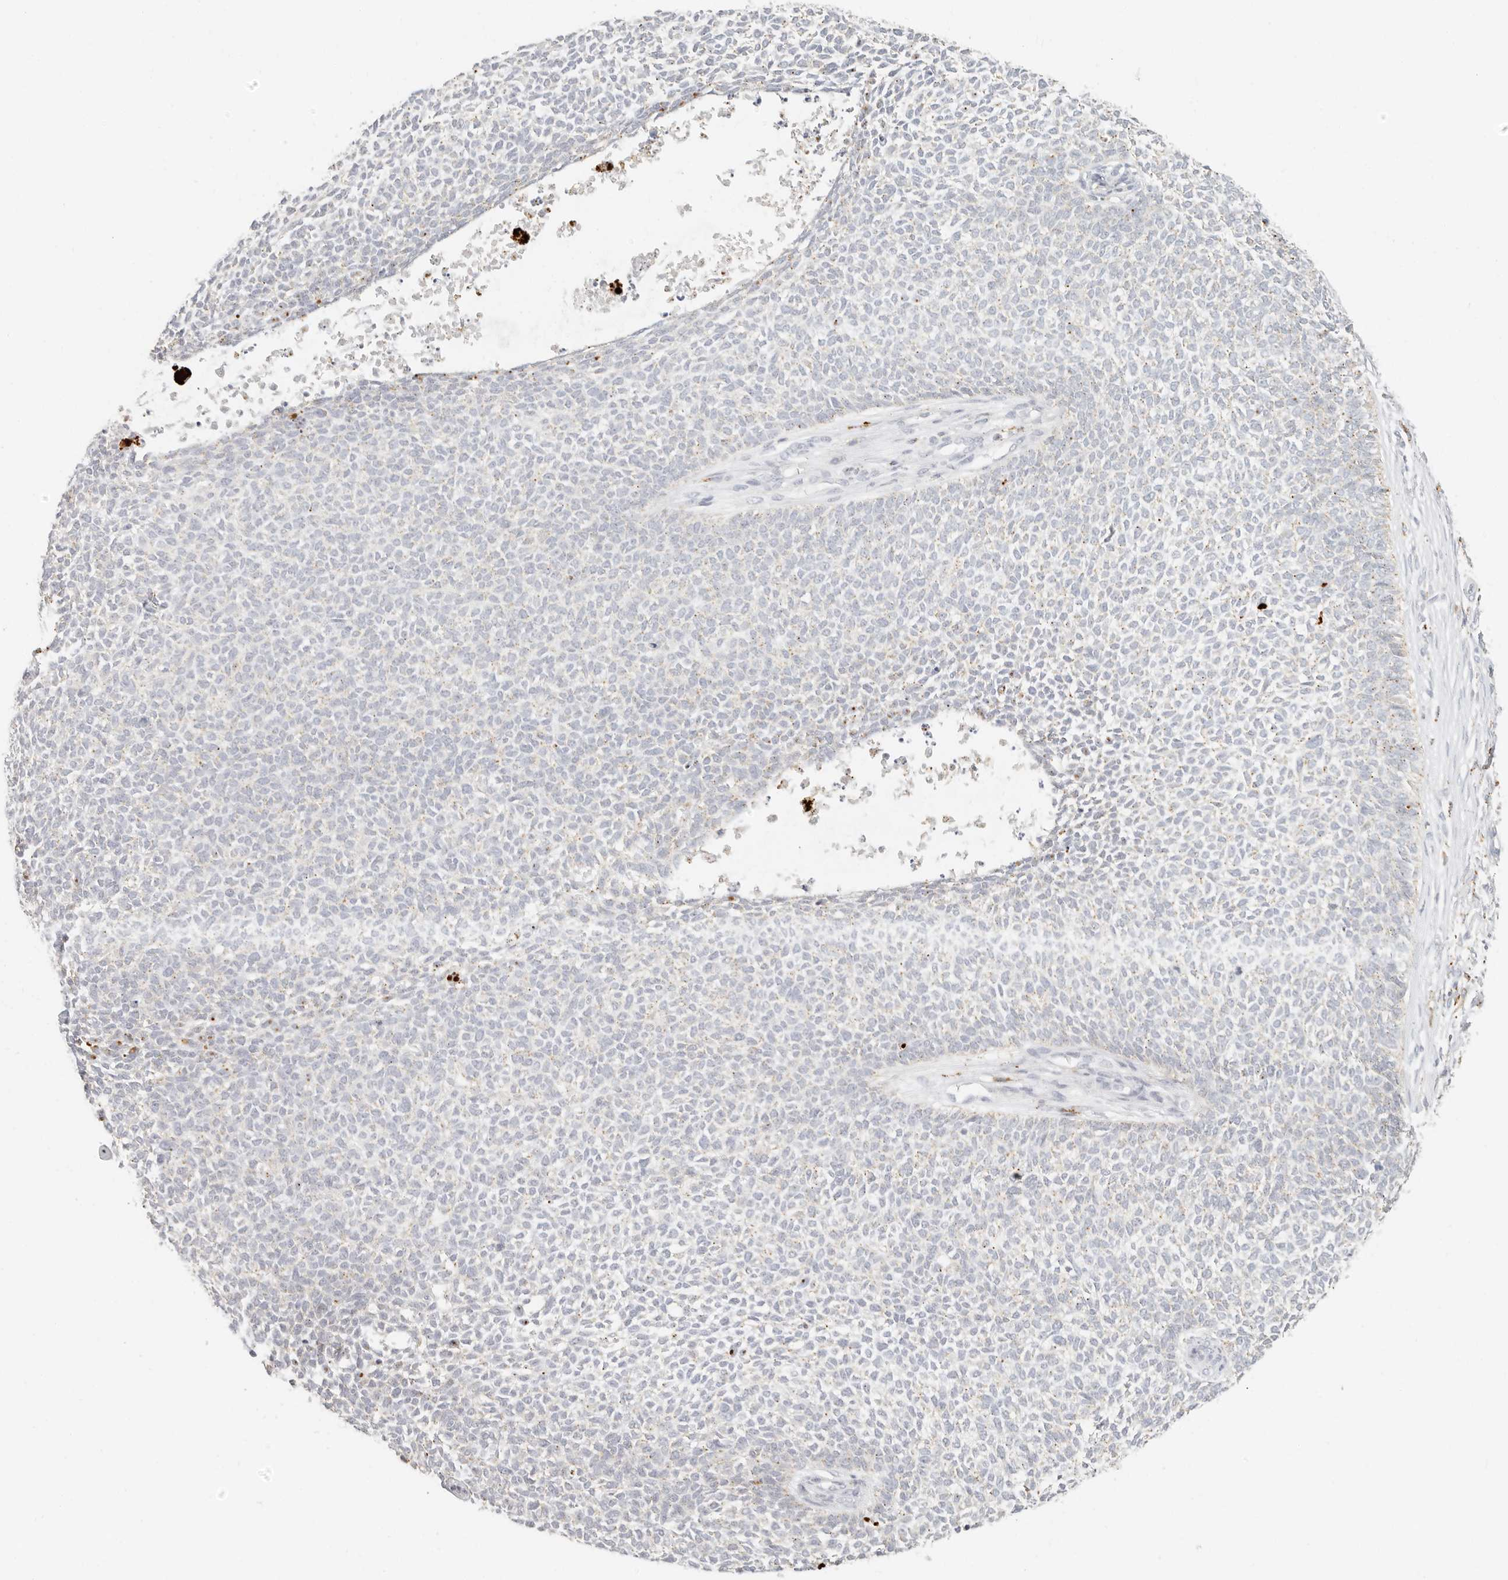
{"staining": {"intensity": "negative", "quantity": "none", "location": "none"}, "tissue": "skin cancer", "cell_type": "Tumor cells", "image_type": "cancer", "snomed": [{"axis": "morphology", "description": "Basal cell carcinoma"}, {"axis": "topography", "description": "Skin"}], "caption": "DAB (3,3'-diaminobenzidine) immunohistochemical staining of human skin cancer displays no significant staining in tumor cells.", "gene": "RNASET2", "patient": {"sex": "female", "age": 84}}